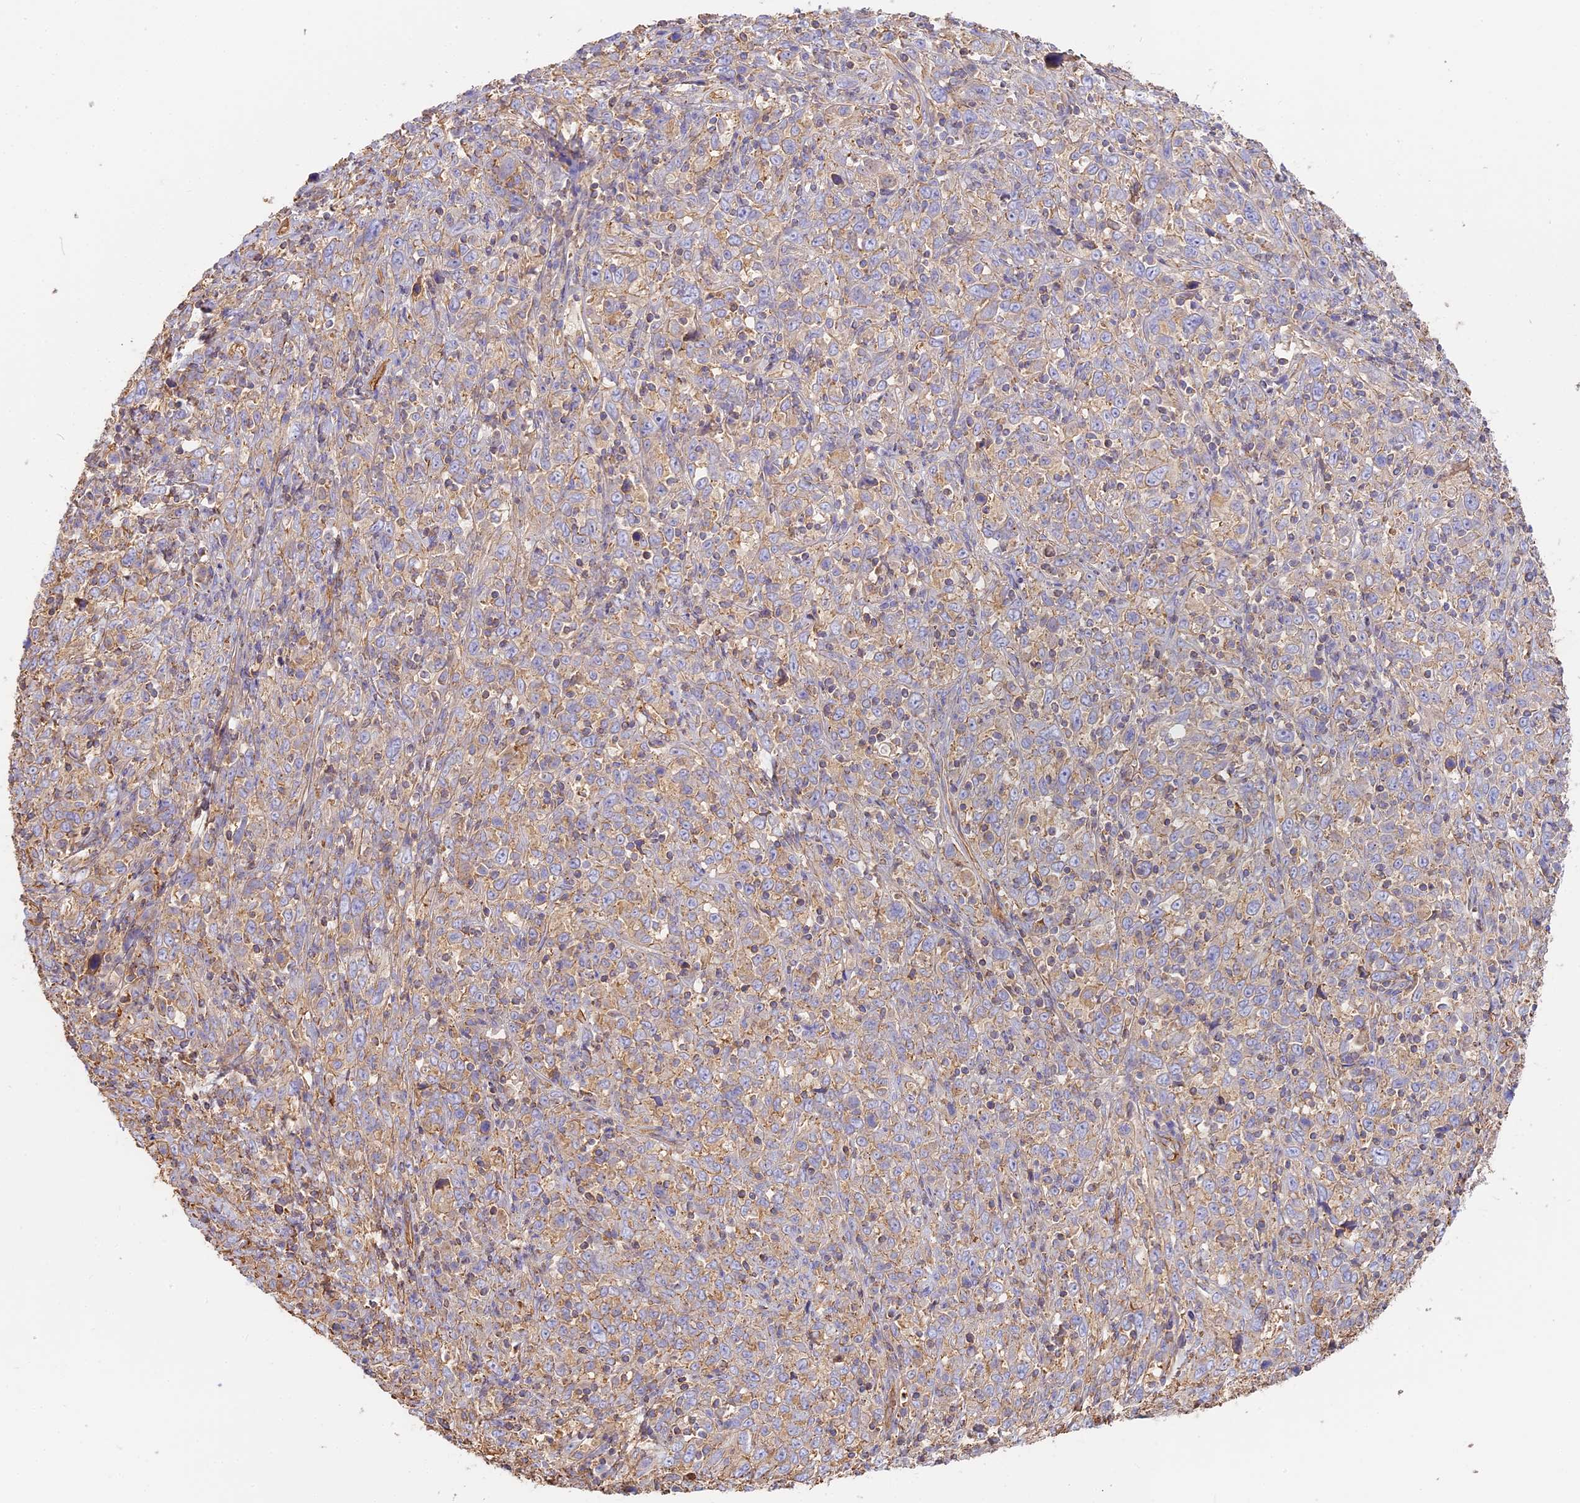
{"staining": {"intensity": "weak", "quantity": "<25%", "location": "cytoplasmic/membranous"}, "tissue": "cervical cancer", "cell_type": "Tumor cells", "image_type": "cancer", "snomed": [{"axis": "morphology", "description": "Squamous cell carcinoma, NOS"}, {"axis": "topography", "description": "Cervix"}], "caption": "DAB immunohistochemical staining of human cervical squamous cell carcinoma displays no significant expression in tumor cells.", "gene": "VPS18", "patient": {"sex": "female", "age": 46}}